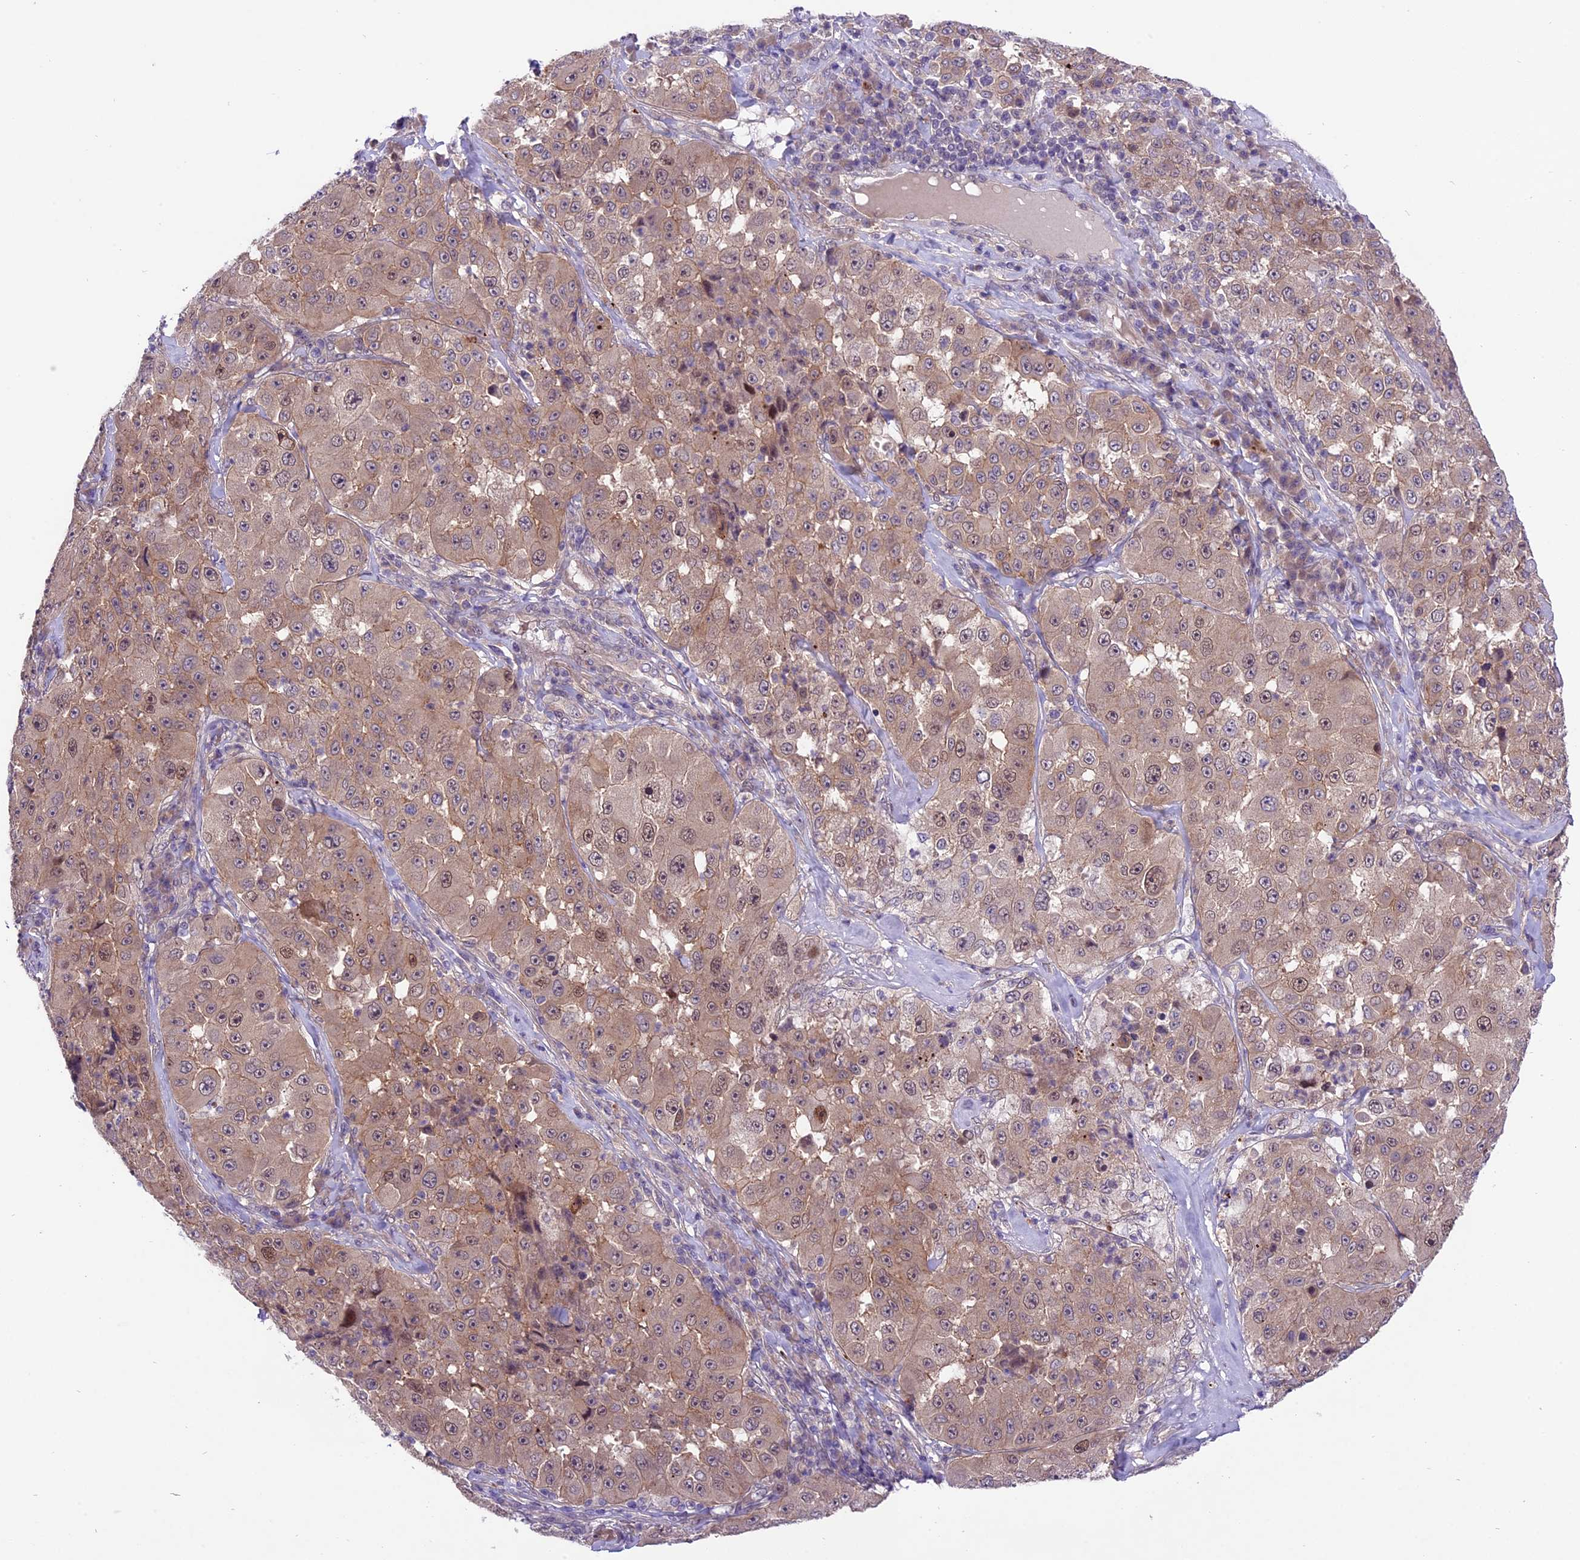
{"staining": {"intensity": "weak", "quantity": ">75%", "location": "cytoplasmic/membranous"}, "tissue": "melanoma", "cell_type": "Tumor cells", "image_type": "cancer", "snomed": [{"axis": "morphology", "description": "Malignant melanoma, Metastatic site"}, {"axis": "topography", "description": "Lymph node"}], "caption": "Immunohistochemistry (IHC) micrograph of neoplastic tissue: human malignant melanoma (metastatic site) stained using immunohistochemistry displays low levels of weak protein expression localized specifically in the cytoplasmic/membranous of tumor cells, appearing as a cytoplasmic/membranous brown color.", "gene": "SPRED1", "patient": {"sex": "male", "age": 62}}